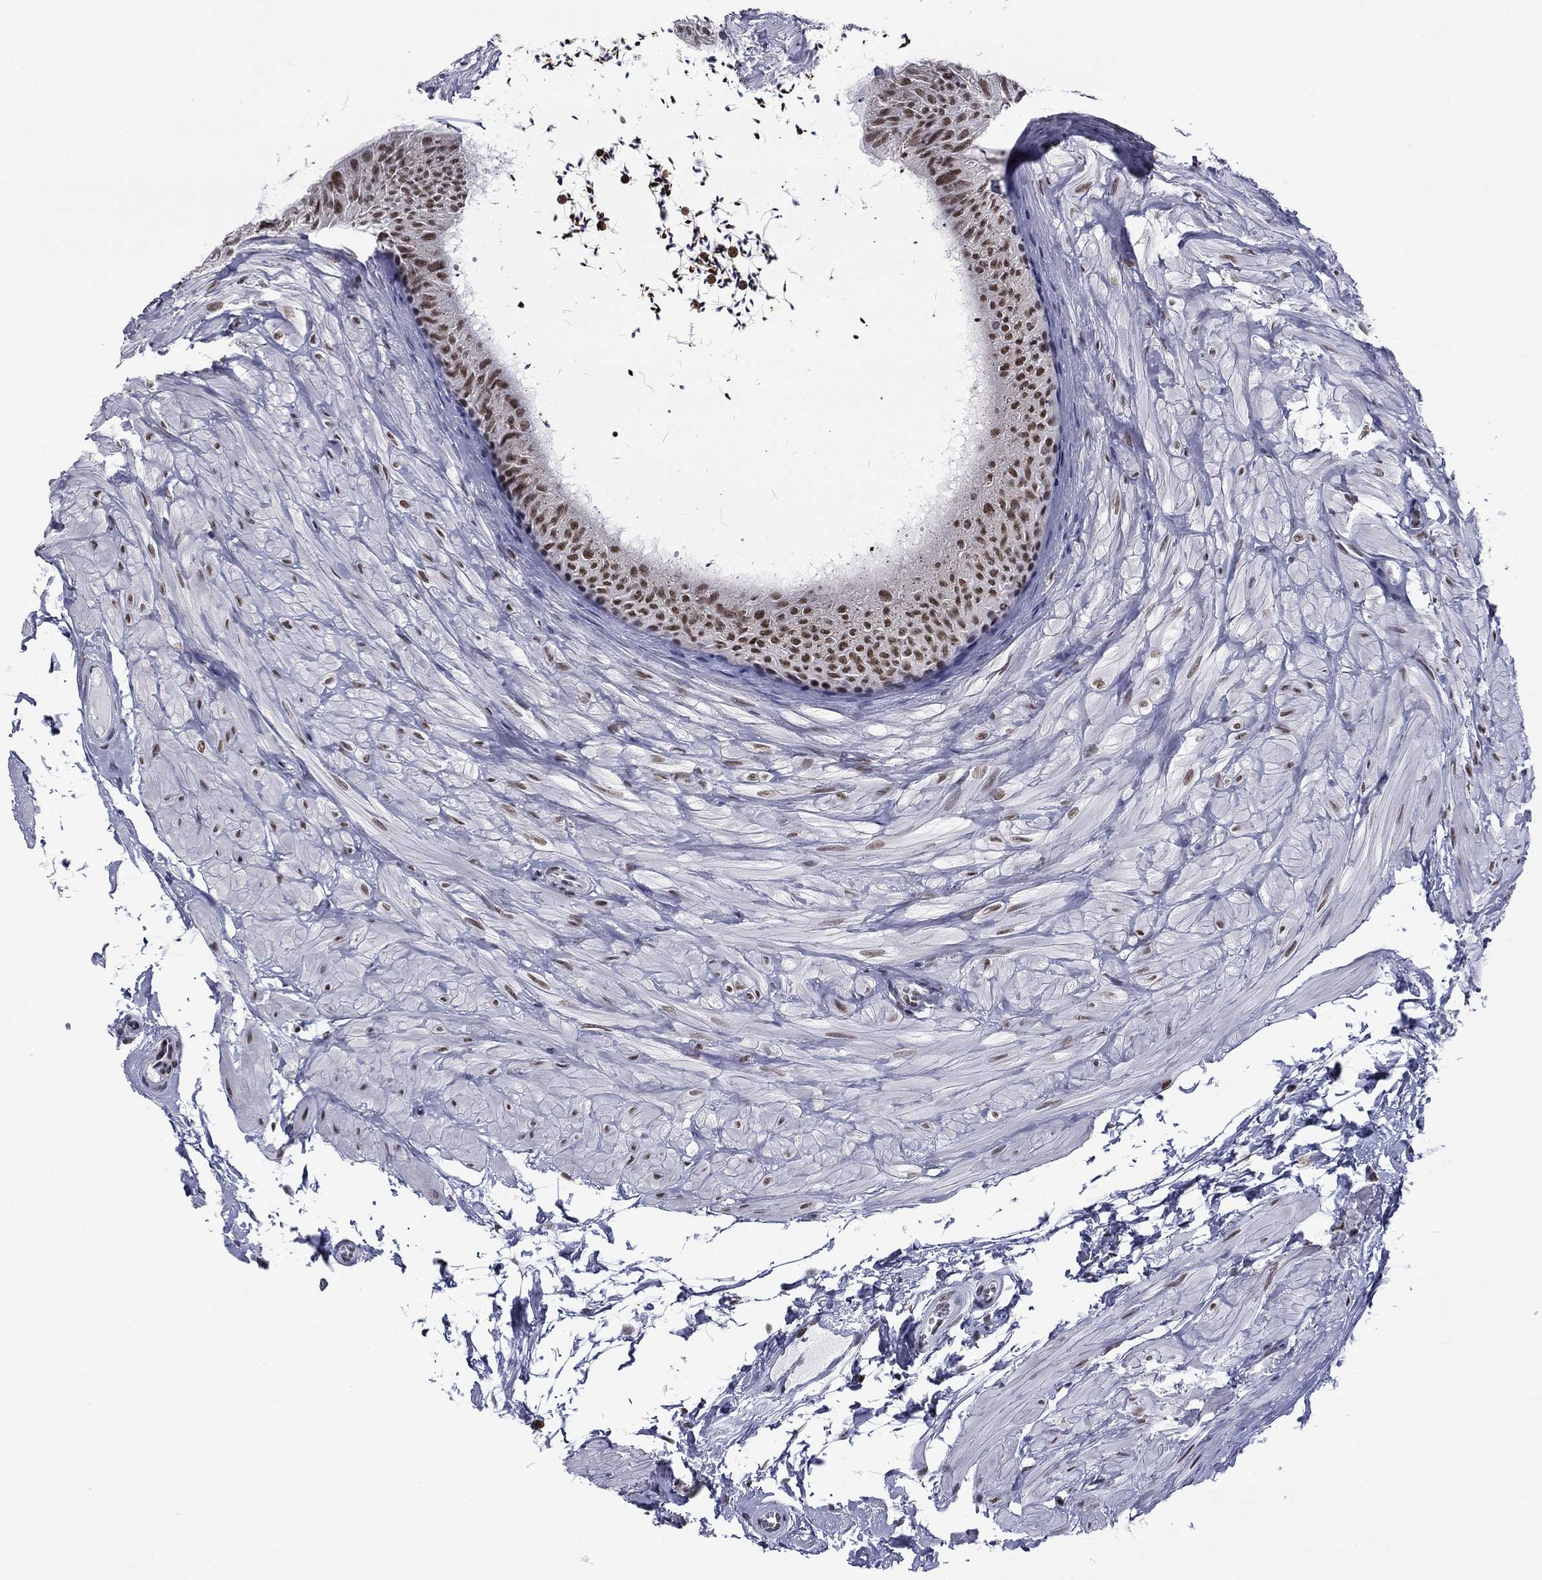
{"staining": {"intensity": "moderate", "quantity": ">75%", "location": "nuclear"}, "tissue": "epididymis", "cell_type": "Glandular cells", "image_type": "normal", "snomed": [{"axis": "morphology", "description": "Normal tissue, NOS"}, {"axis": "topography", "description": "Epididymis"}], "caption": "Glandular cells reveal medium levels of moderate nuclear positivity in approximately >75% of cells in benign epididymis.", "gene": "ETV5", "patient": {"sex": "male", "age": 32}}